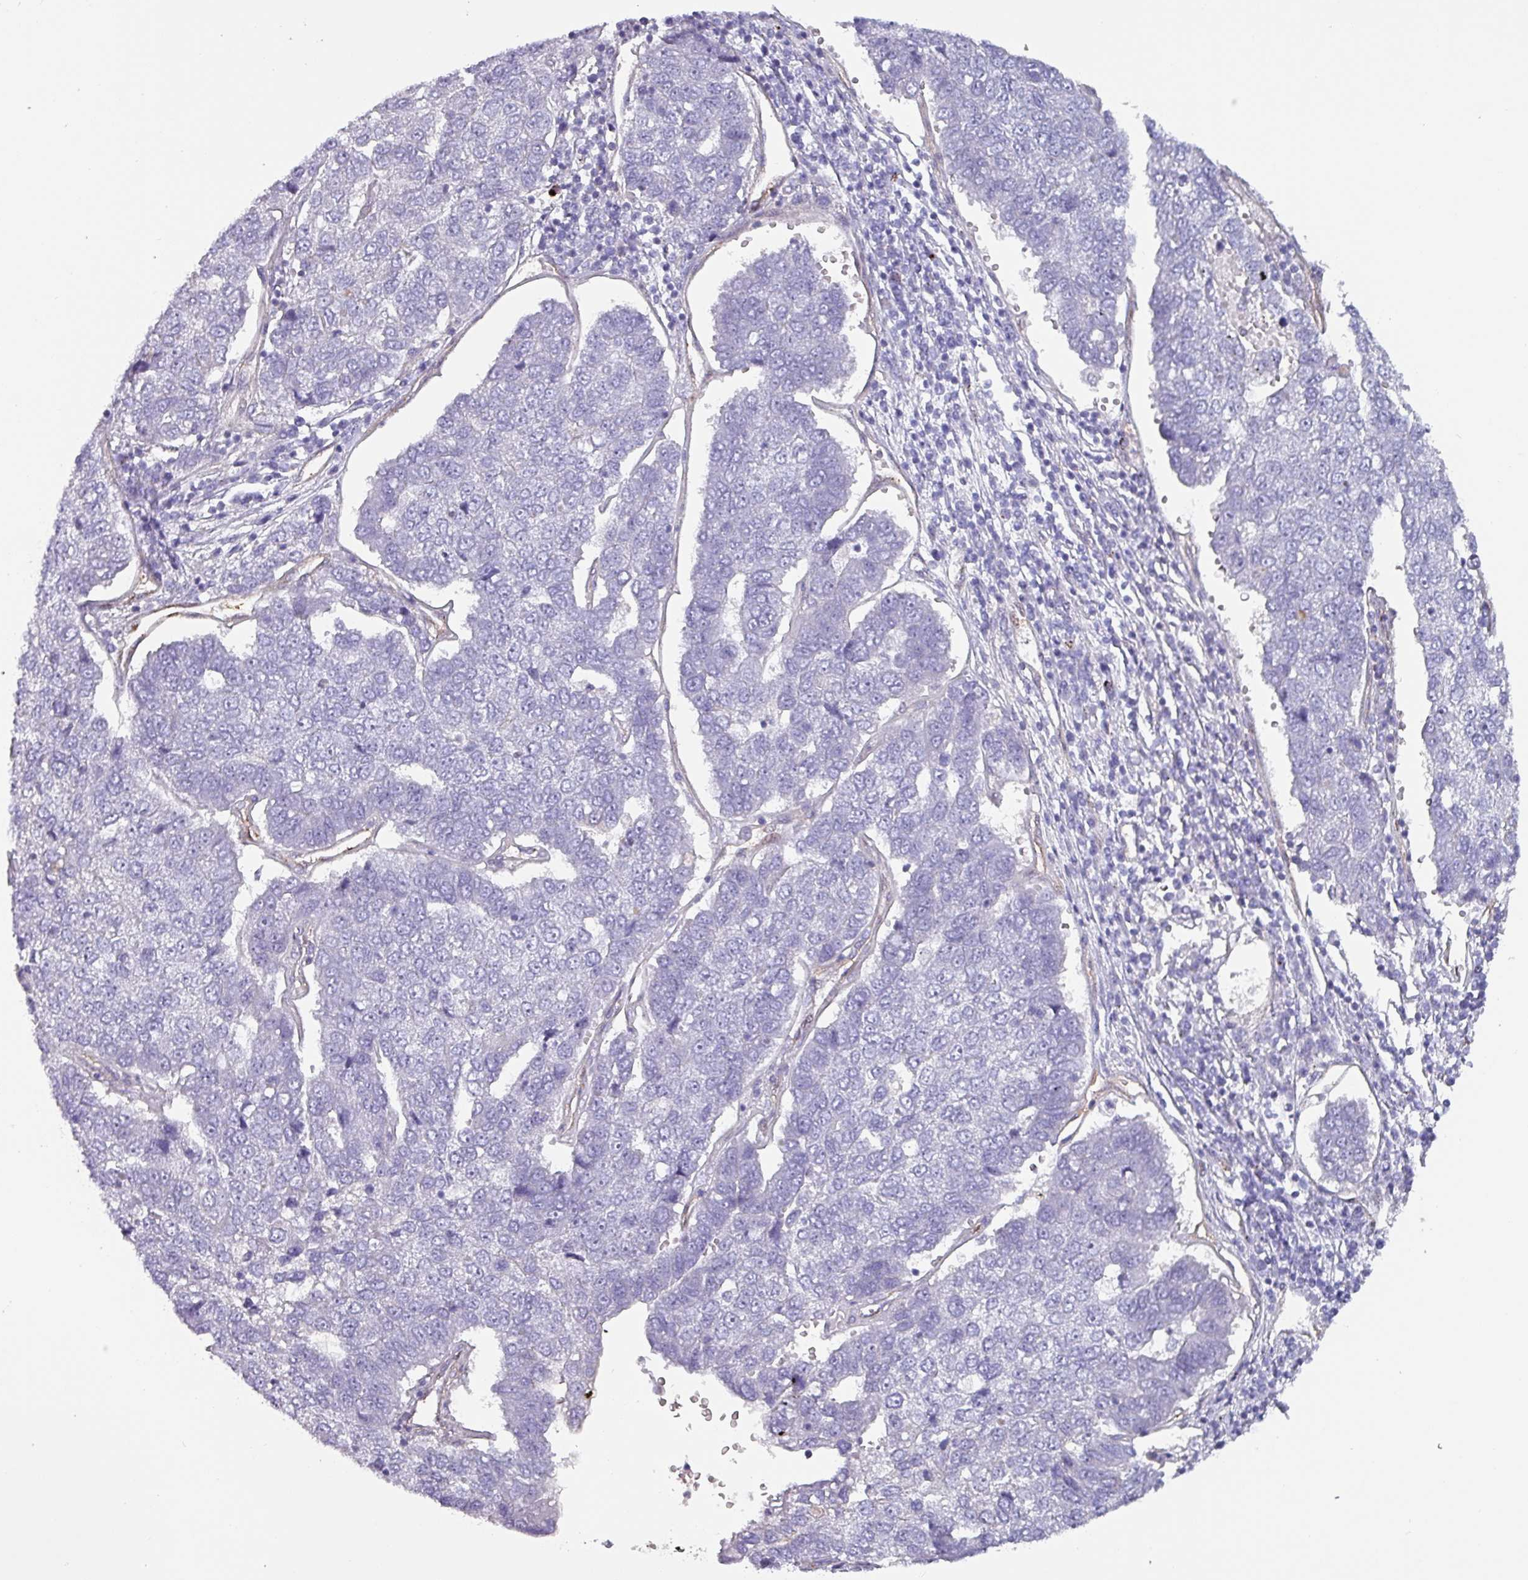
{"staining": {"intensity": "negative", "quantity": "none", "location": "none"}, "tissue": "pancreatic cancer", "cell_type": "Tumor cells", "image_type": "cancer", "snomed": [{"axis": "morphology", "description": "Adenocarcinoma, NOS"}, {"axis": "topography", "description": "Pancreas"}], "caption": "The image shows no staining of tumor cells in pancreatic cancer (adenocarcinoma).", "gene": "ZNF816-ZNF321P", "patient": {"sex": "female", "age": 61}}